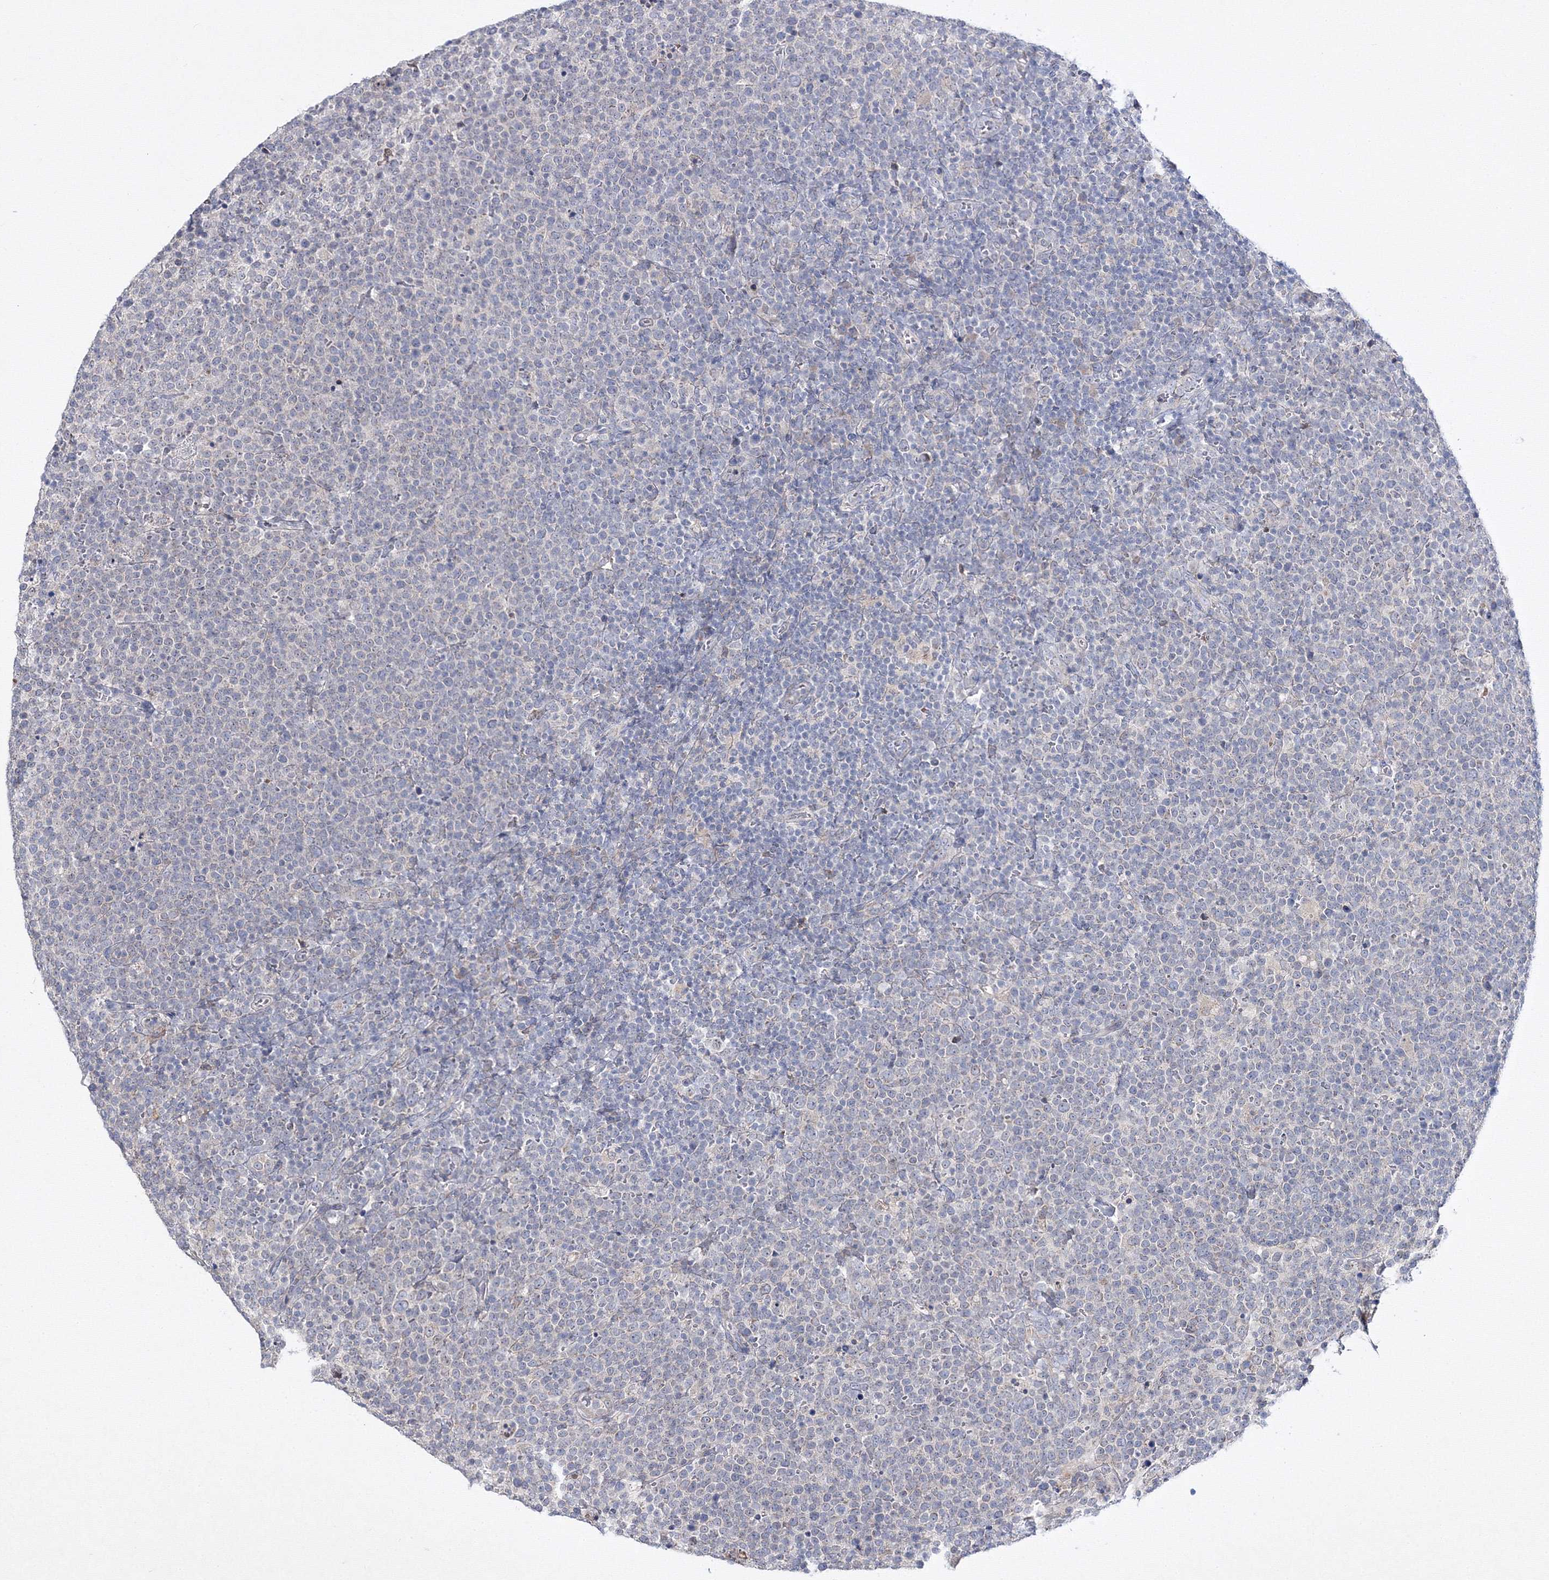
{"staining": {"intensity": "negative", "quantity": "none", "location": "none"}, "tissue": "lymphoma", "cell_type": "Tumor cells", "image_type": "cancer", "snomed": [{"axis": "morphology", "description": "Malignant lymphoma, non-Hodgkin's type, High grade"}, {"axis": "topography", "description": "Lymph node"}], "caption": "This is an immunohistochemistry micrograph of human lymphoma. There is no positivity in tumor cells.", "gene": "NEU4", "patient": {"sex": "male", "age": 61}}